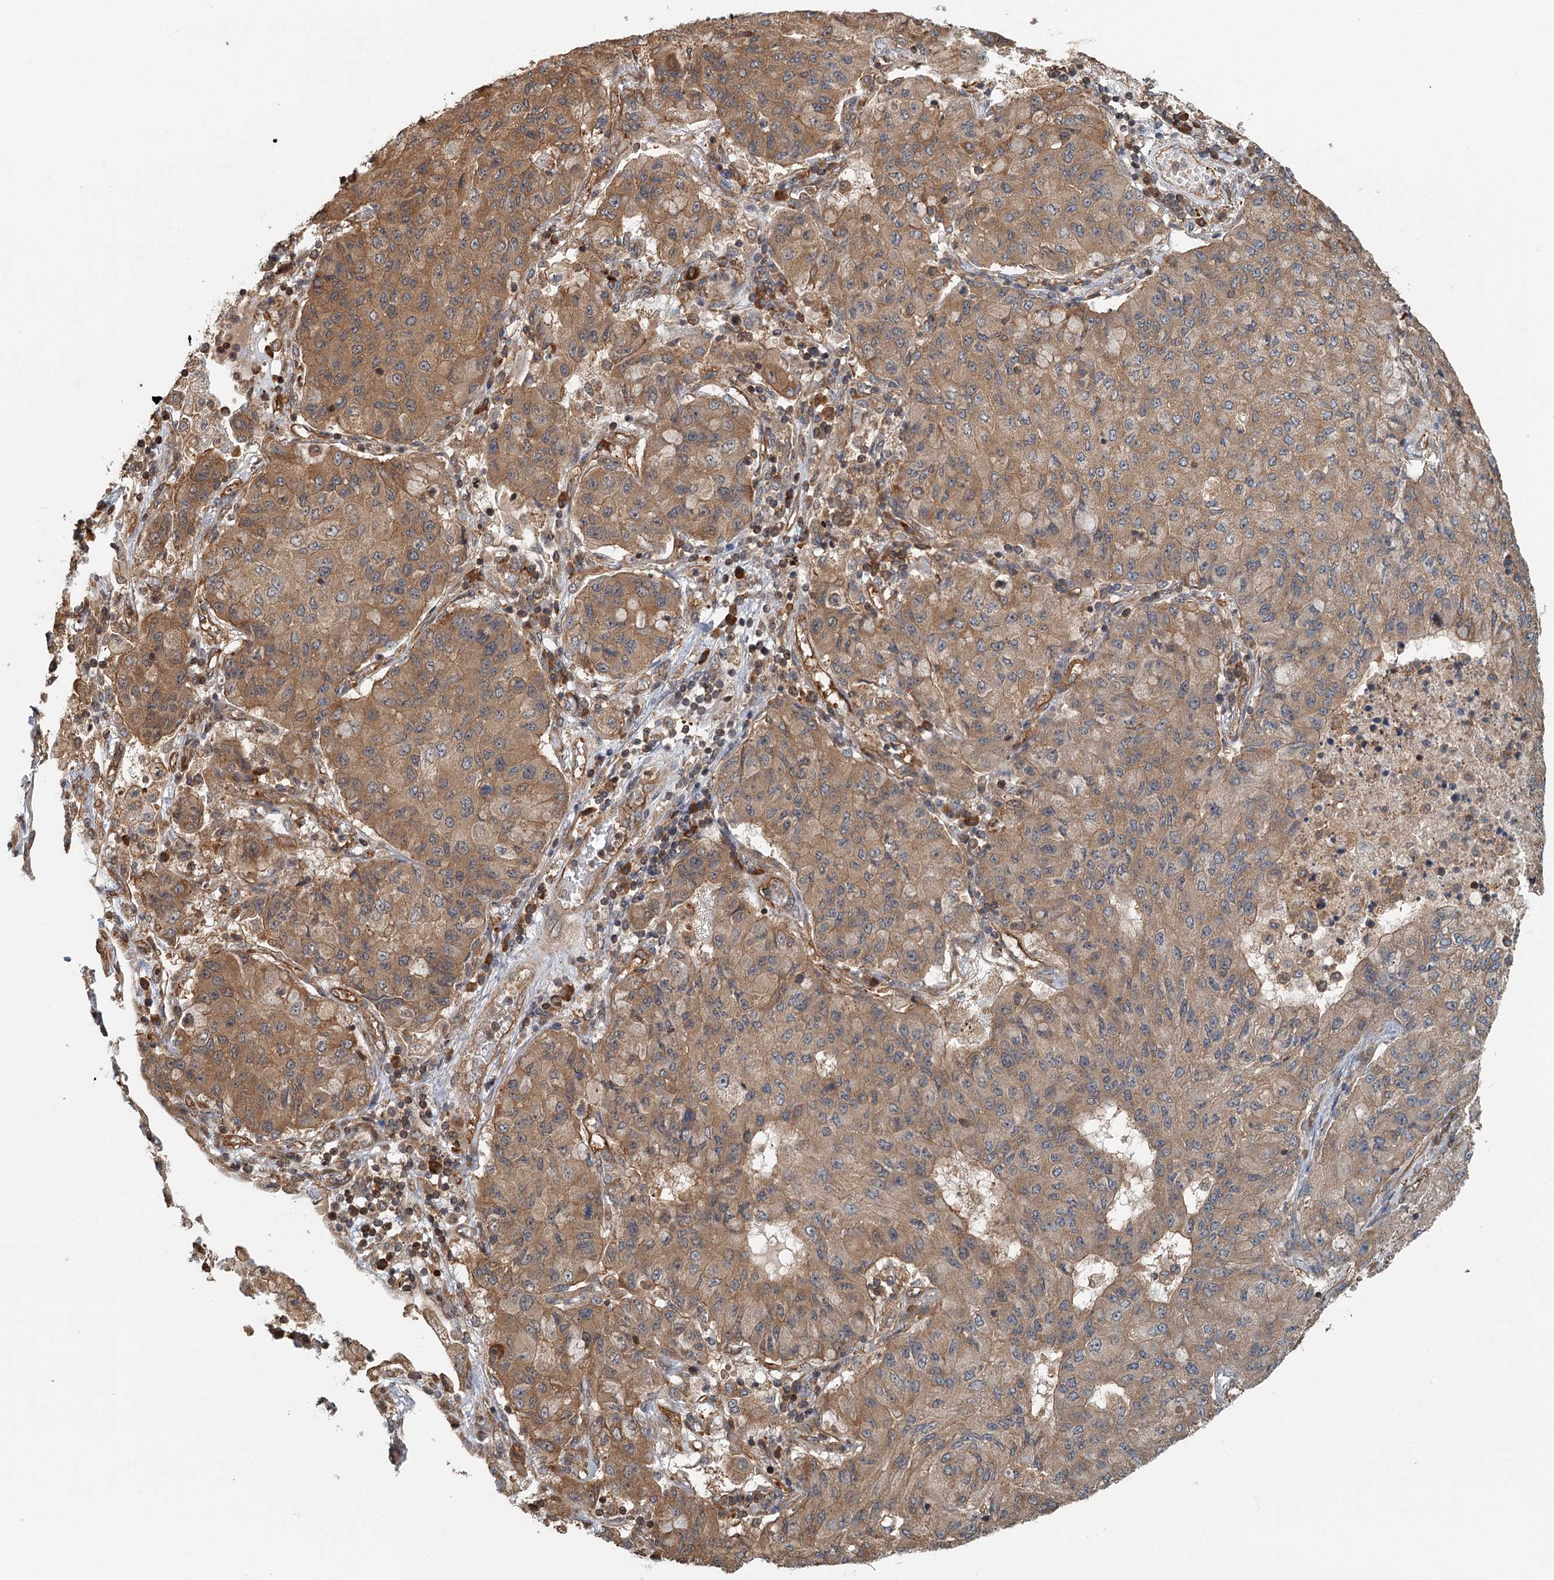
{"staining": {"intensity": "moderate", "quantity": ">75%", "location": "cytoplasmic/membranous"}, "tissue": "lung cancer", "cell_type": "Tumor cells", "image_type": "cancer", "snomed": [{"axis": "morphology", "description": "Squamous cell carcinoma, NOS"}, {"axis": "topography", "description": "Lung"}], "caption": "Lung squamous cell carcinoma tissue shows moderate cytoplasmic/membranous staining in about >75% of tumor cells Immunohistochemistry (ihc) stains the protein of interest in brown and the nuclei are stained blue.", "gene": "ZNF527", "patient": {"sex": "male", "age": 74}}